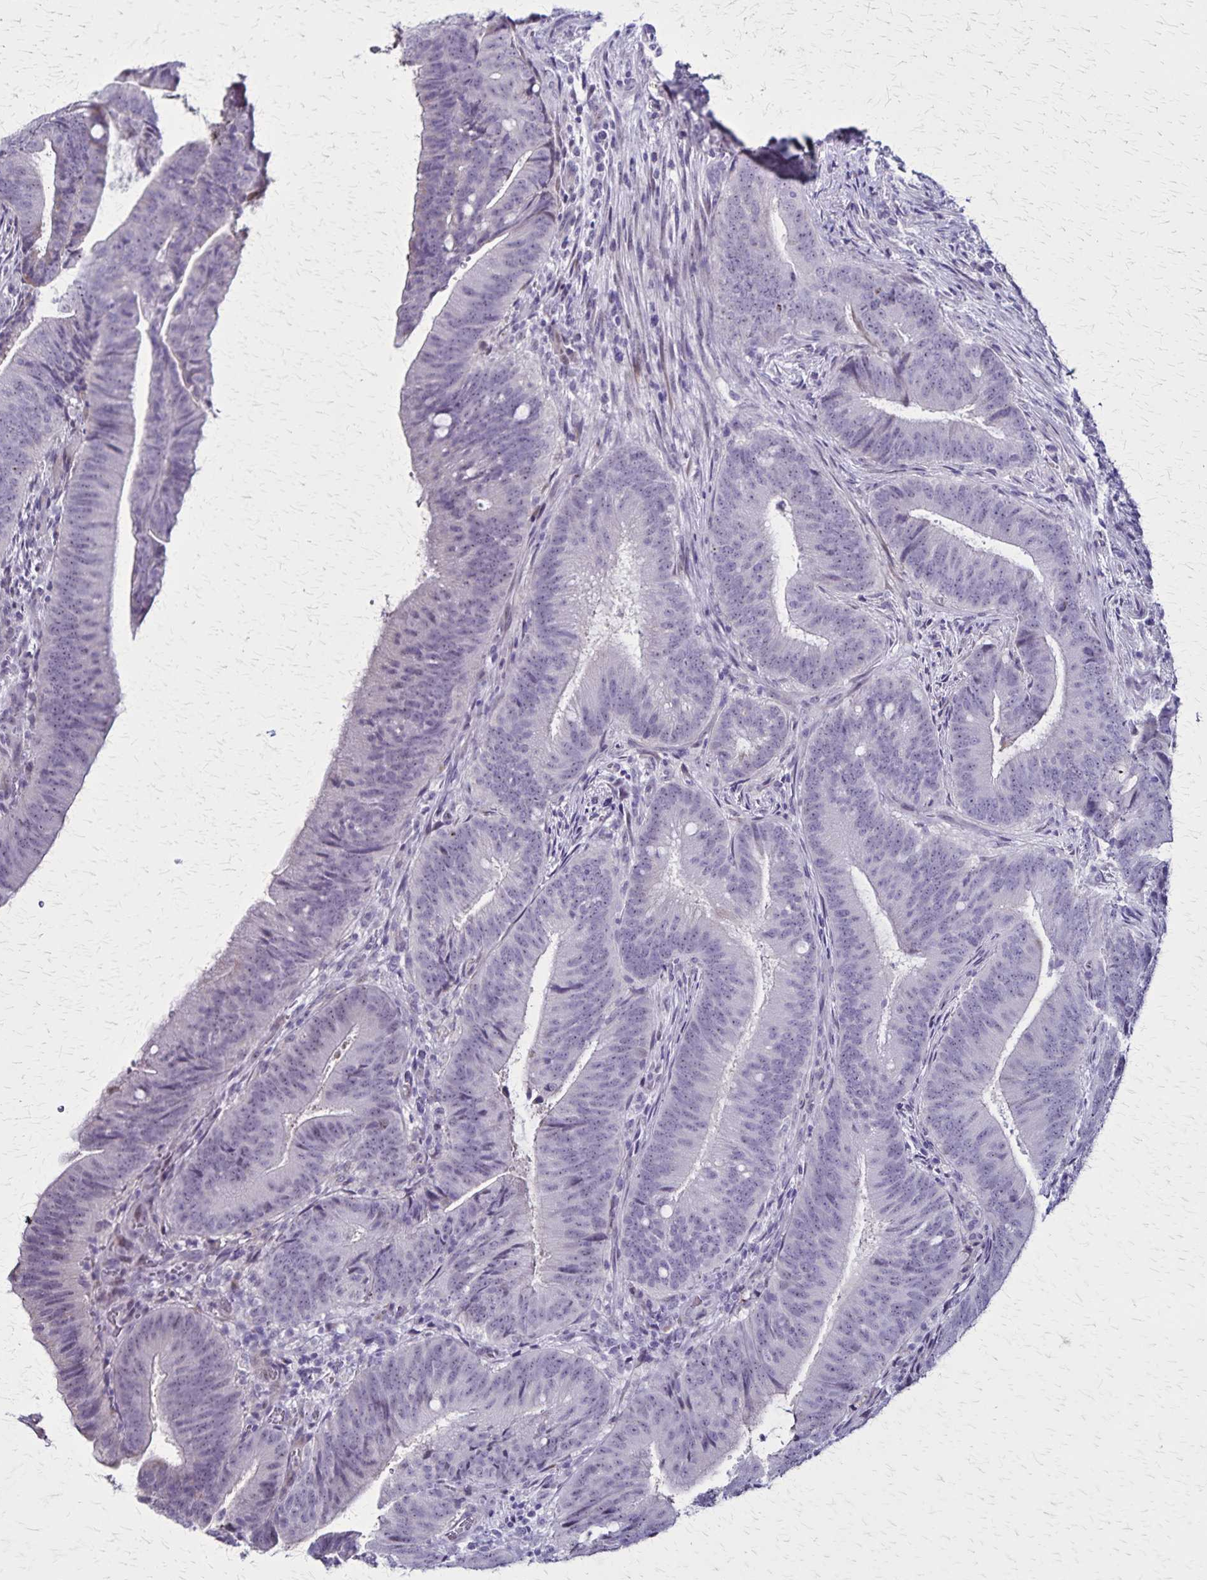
{"staining": {"intensity": "negative", "quantity": "none", "location": "none"}, "tissue": "colorectal cancer", "cell_type": "Tumor cells", "image_type": "cancer", "snomed": [{"axis": "morphology", "description": "Adenocarcinoma, NOS"}, {"axis": "topography", "description": "Colon"}], "caption": "There is no significant positivity in tumor cells of adenocarcinoma (colorectal). Nuclei are stained in blue.", "gene": "OR51B5", "patient": {"sex": "female", "age": 43}}